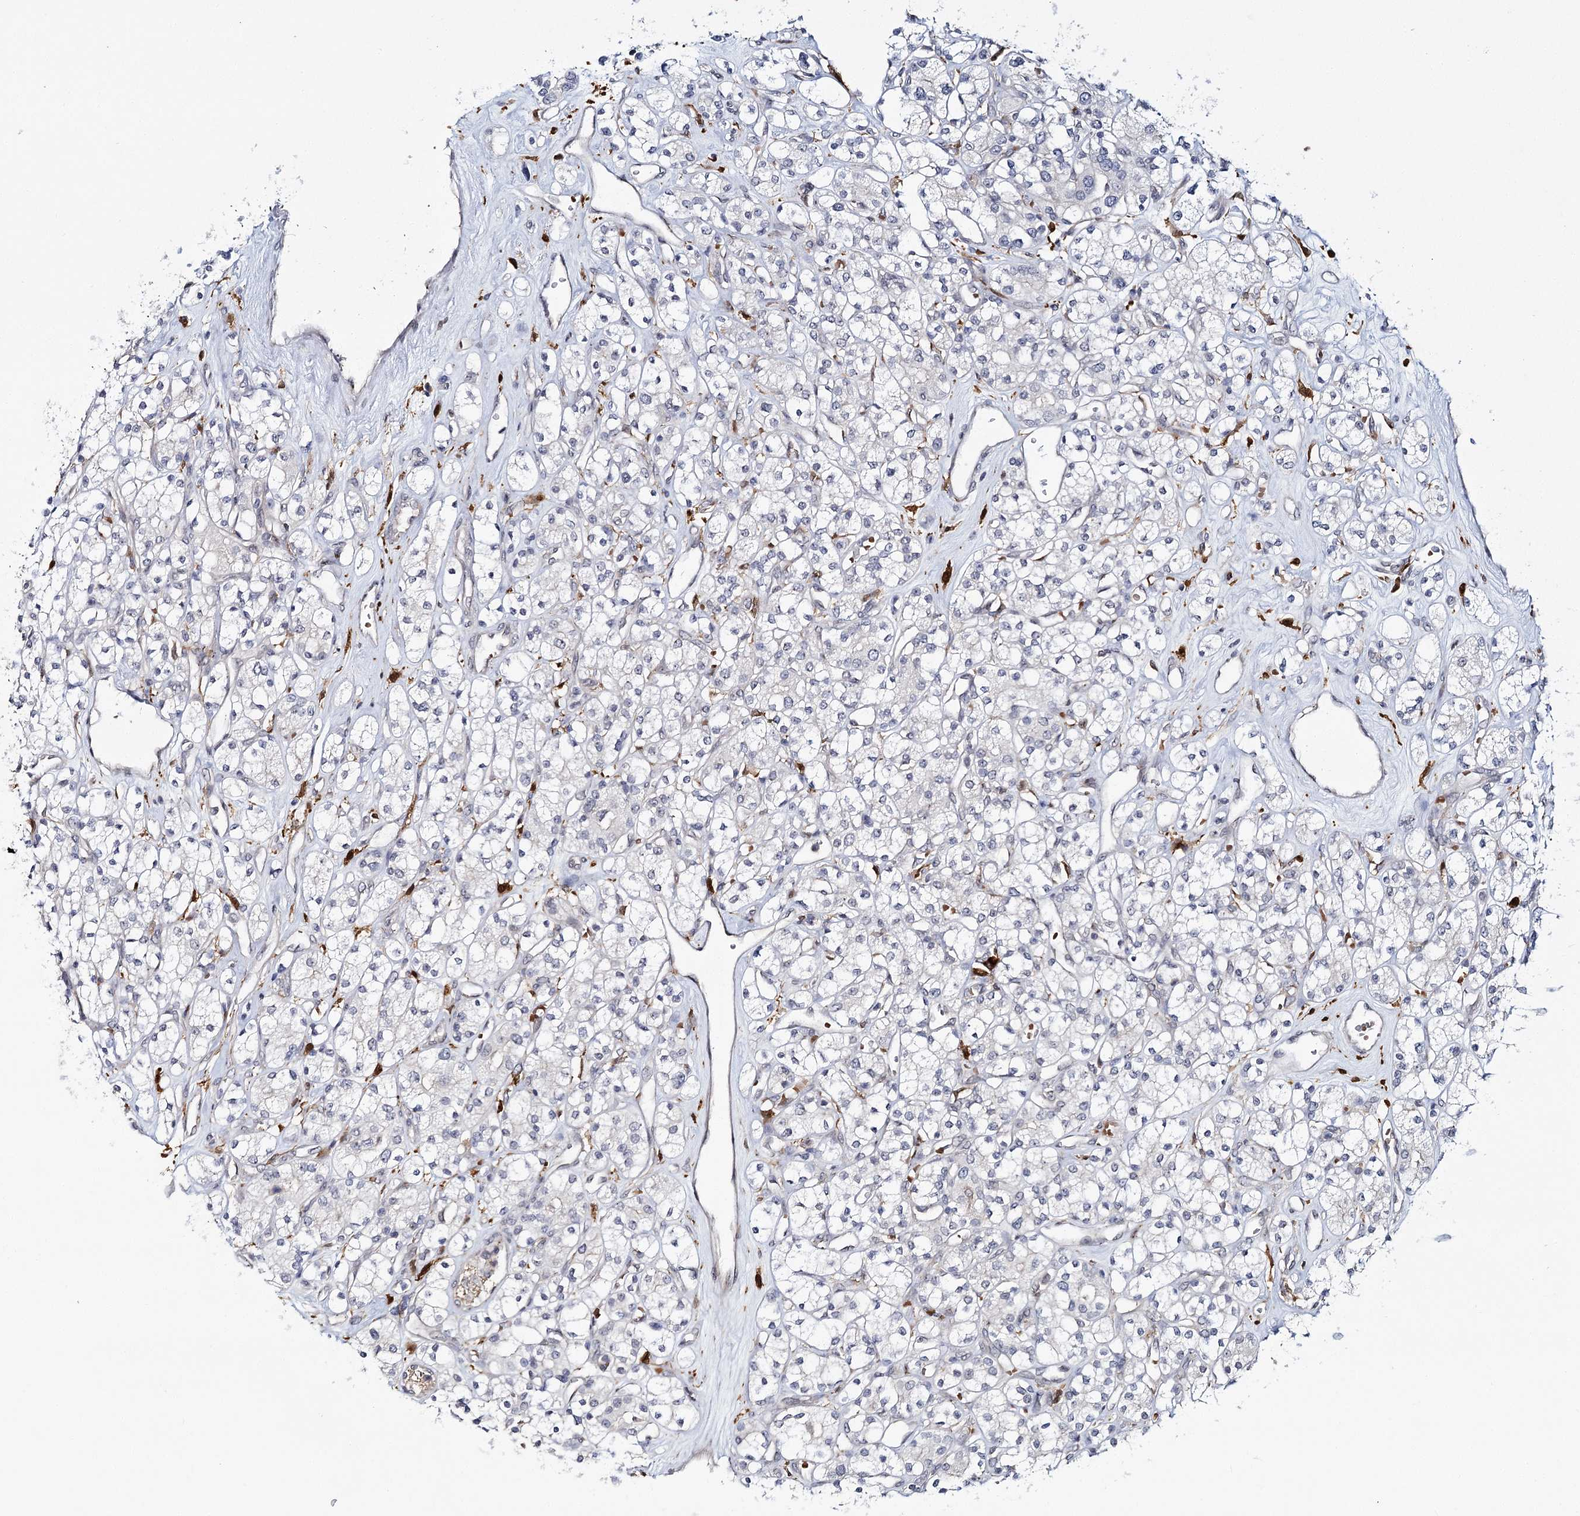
{"staining": {"intensity": "negative", "quantity": "none", "location": "none"}, "tissue": "renal cancer", "cell_type": "Tumor cells", "image_type": "cancer", "snomed": [{"axis": "morphology", "description": "Adenocarcinoma, NOS"}, {"axis": "topography", "description": "Kidney"}], "caption": "A photomicrograph of adenocarcinoma (renal) stained for a protein exhibits no brown staining in tumor cells. The staining is performed using DAB (3,3'-diaminobenzidine) brown chromogen with nuclei counter-stained in using hematoxylin.", "gene": "WDR36", "patient": {"sex": "male", "age": 77}}